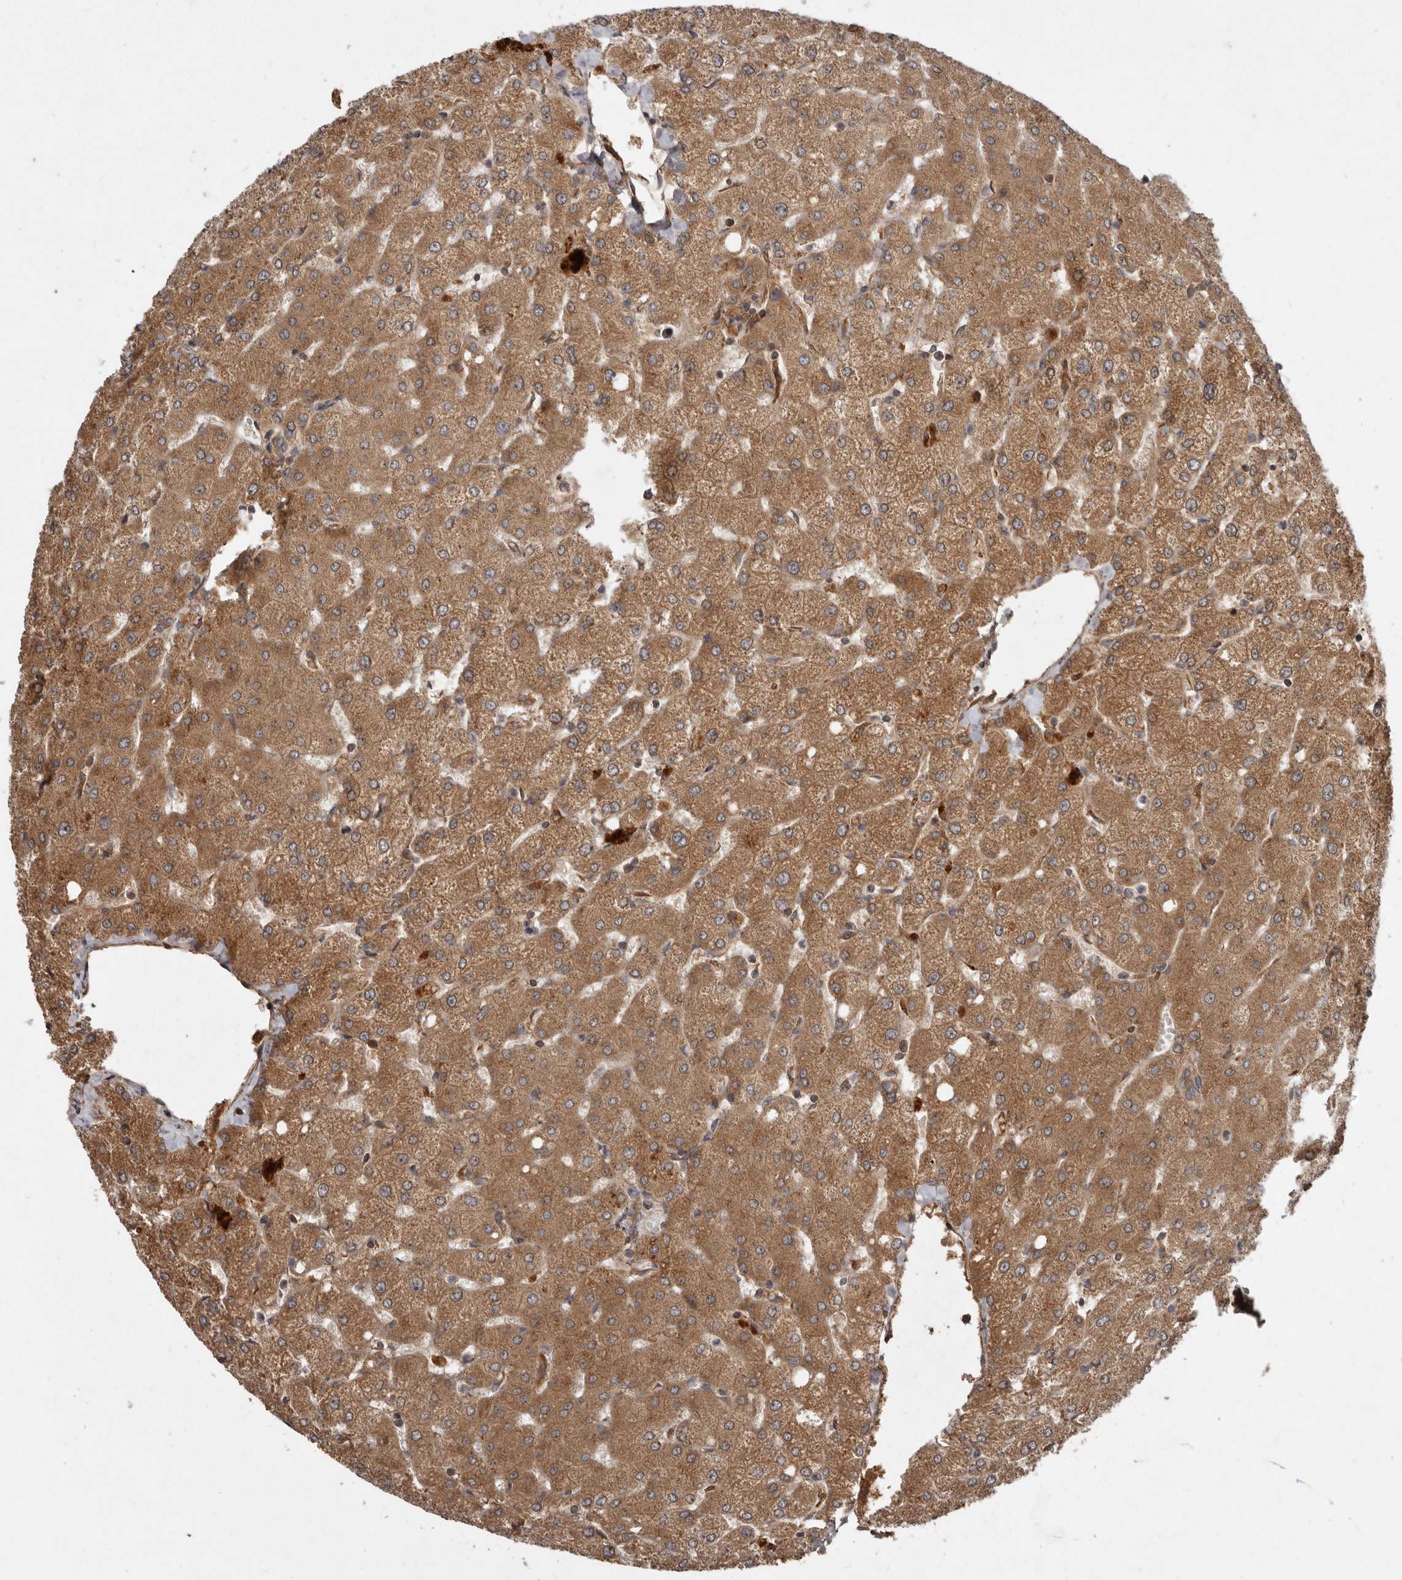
{"staining": {"intensity": "weak", "quantity": ">75%", "location": "cytoplasmic/membranous"}, "tissue": "liver", "cell_type": "Cholangiocytes", "image_type": "normal", "snomed": [{"axis": "morphology", "description": "Normal tissue, NOS"}, {"axis": "topography", "description": "Liver"}], "caption": "The immunohistochemical stain shows weak cytoplasmic/membranous positivity in cholangiocytes of normal liver. (Brightfield microscopy of DAB IHC at high magnification).", "gene": "STK36", "patient": {"sex": "female", "age": 54}}